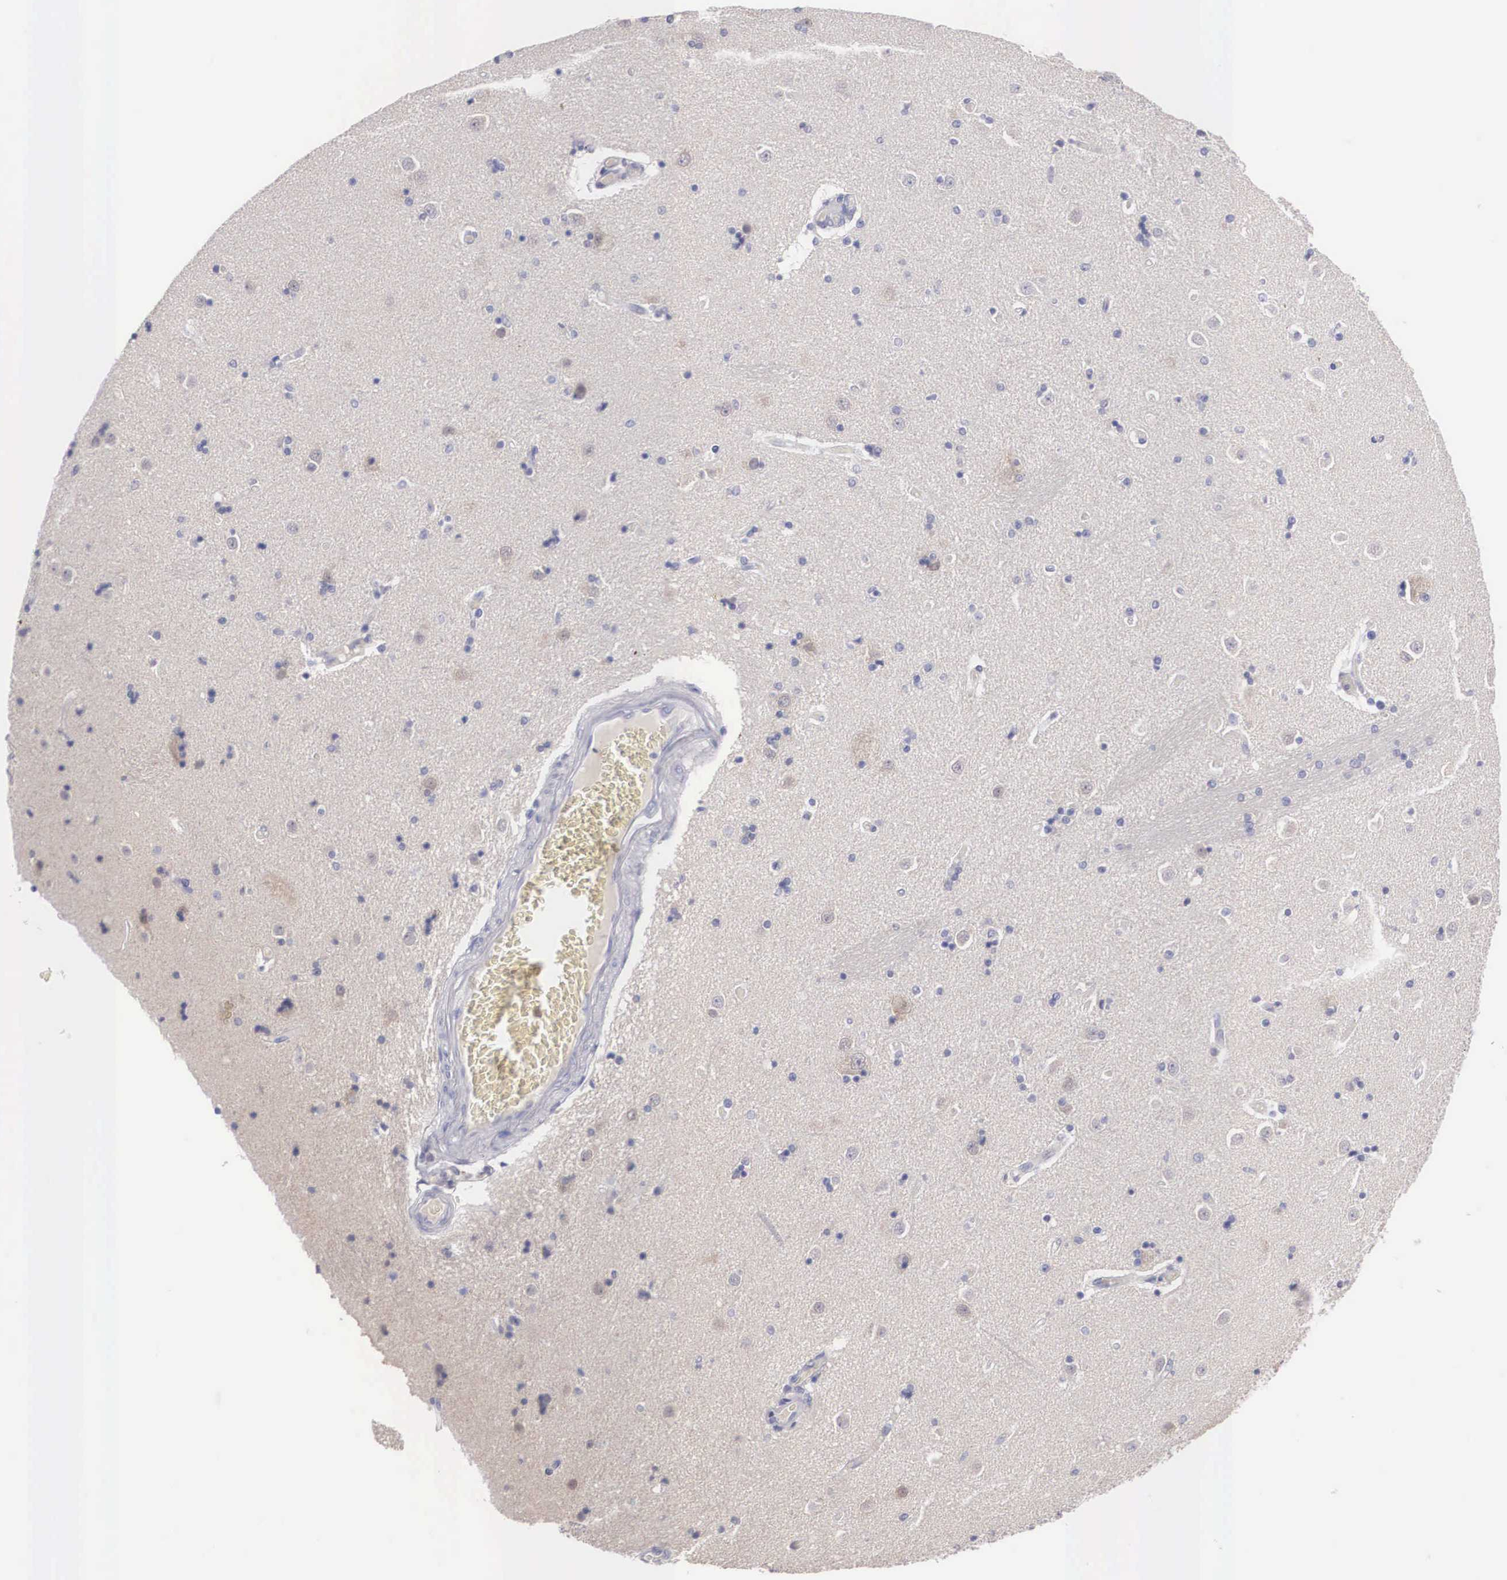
{"staining": {"intensity": "negative", "quantity": "none", "location": "none"}, "tissue": "caudate", "cell_type": "Glial cells", "image_type": "normal", "snomed": [{"axis": "morphology", "description": "Normal tissue, NOS"}, {"axis": "topography", "description": "Lateral ventricle wall"}], "caption": "Immunohistochemistry of benign caudate reveals no positivity in glial cells.", "gene": "REPS2", "patient": {"sex": "female", "age": 54}}